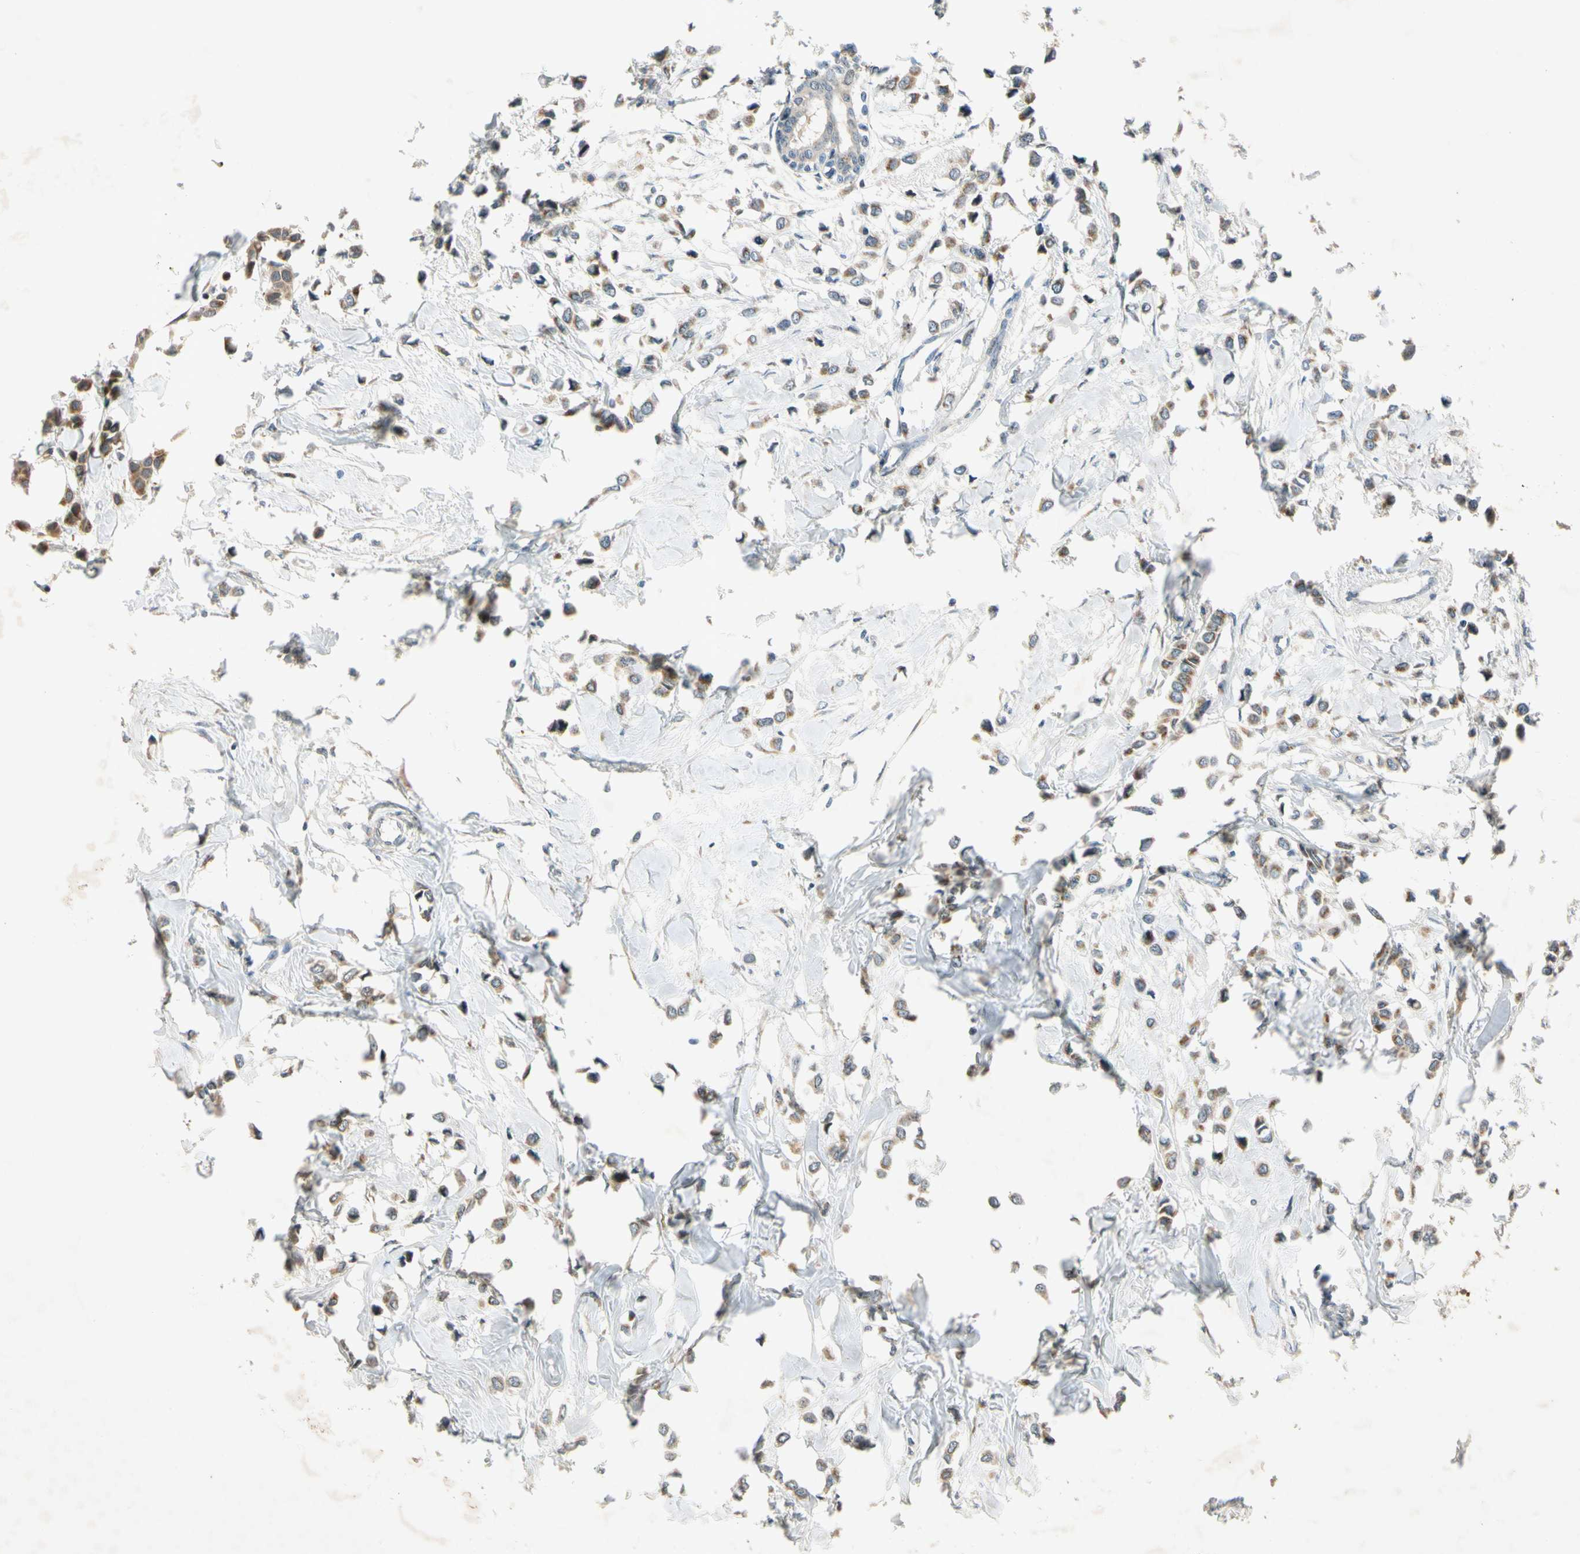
{"staining": {"intensity": "moderate", "quantity": ">75%", "location": "cytoplasmic/membranous"}, "tissue": "breast cancer", "cell_type": "Tumor cells", "image_type": "cancer", "snomed": [{"axis": "morphology", "description": "Lobular carcinoma"}, {"axis": "topography", "description": "Breast"}], "caption": "Brown immunohistochemical staining in lobular carcinoma (breast) reveals moderate cytoplasmic/membranous expression in about >75% of tumor cells. Ihc stains the protein of interest in brown and the nuclei are stained blue.", "gene": "RPS6KB2", "patient": {"sex": "female", "age": 51}}